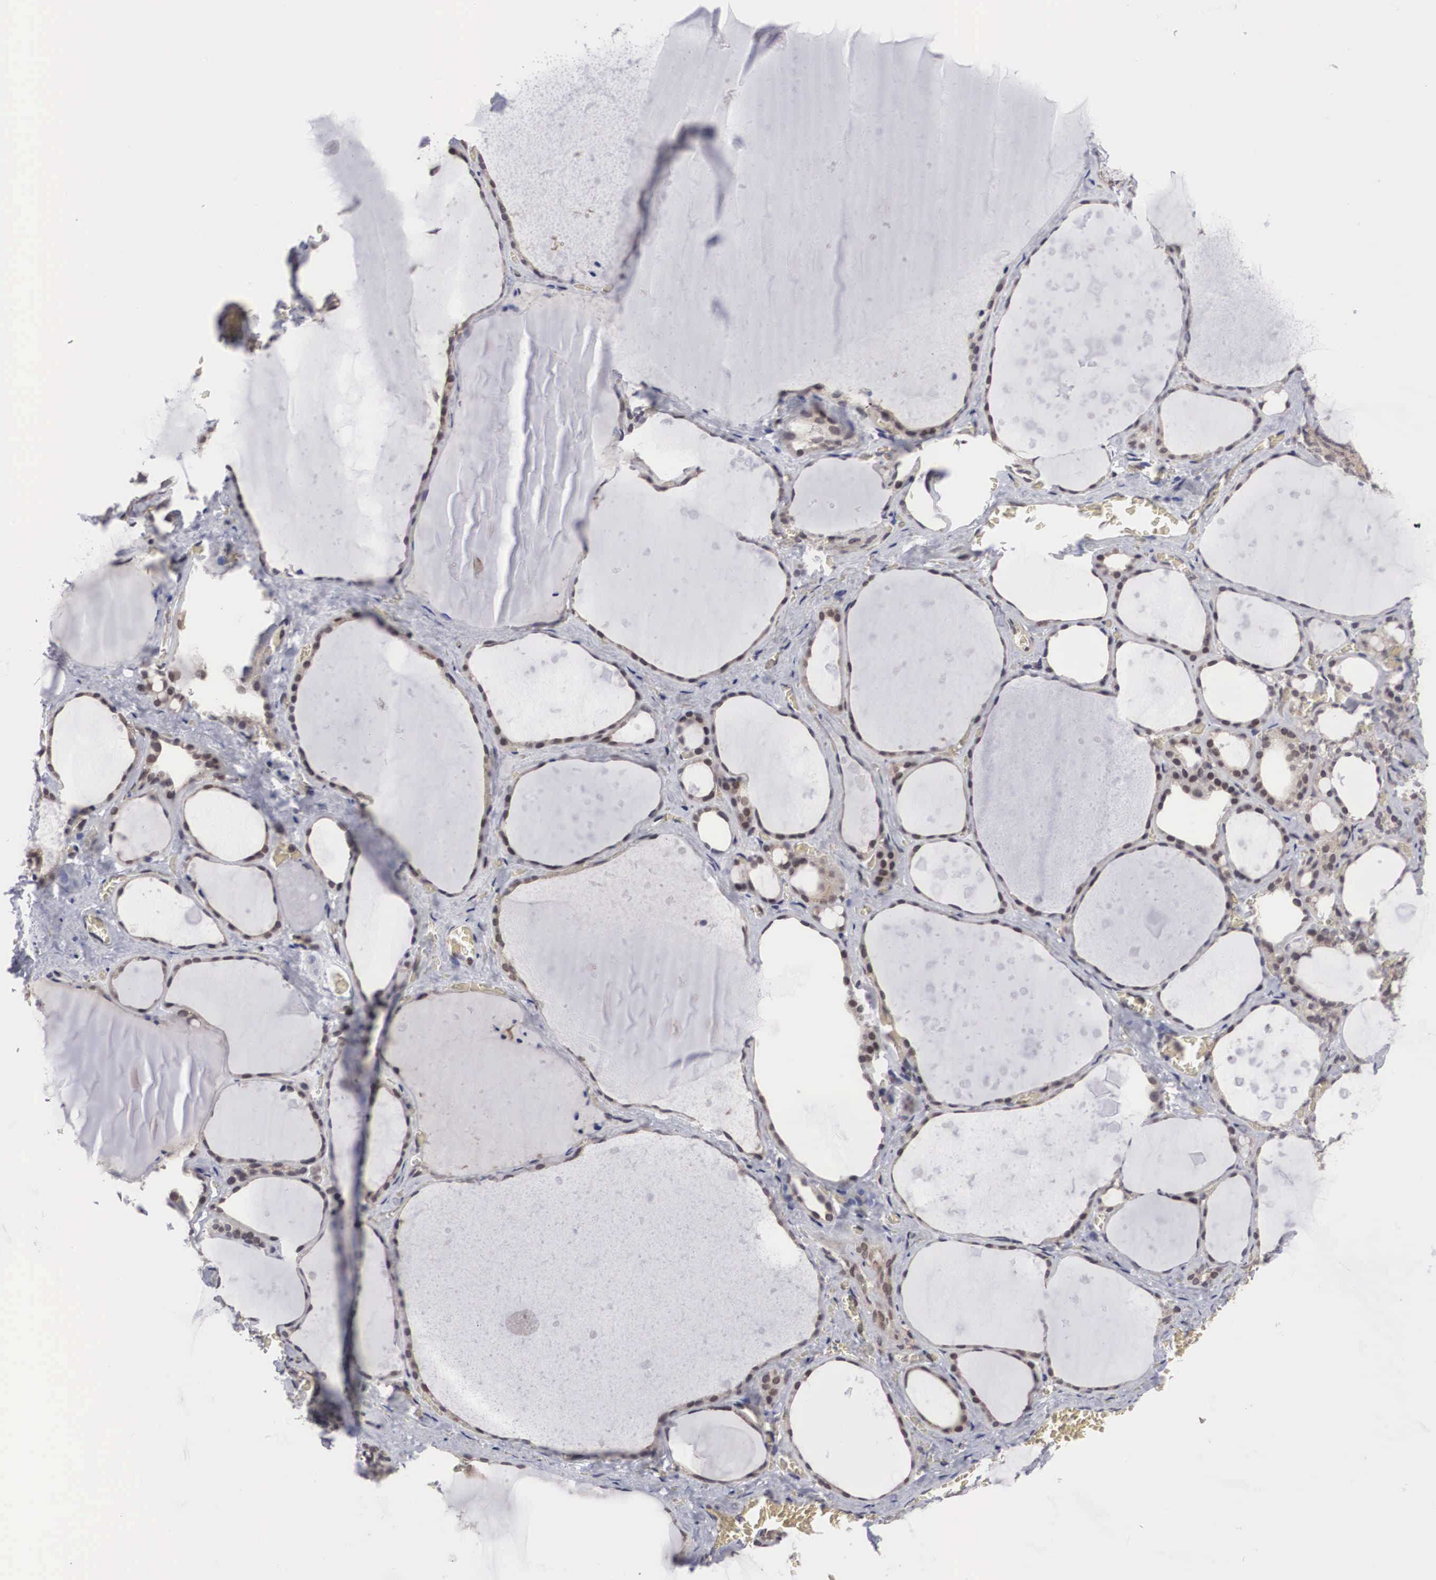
{"staining": {"intensity": "weak", "quantity": "25%-75%", "location": "cytoplasmic/membranous"}, "tissue": "thyroid gland", "cell_type": "Glandular cells", "image_type": "normal", "snomed": [{"axis": "morphology", "description": "Normal tissue, NOS"}, {"axis": "topography", "description": "Thyroid gland"}], "caption": "Weak cytoplasmic/membranous staining is identified in about 25%-75% of glandular cells in unremarkable thyroid gland. The staining was performed using DAB to visualize the protein expression in brown, while the nuclei were stained in blue with hematoxylin (Magnification: 20x).", "gene": "OTX2", "patient": {"sex": "male", "age": 76}}